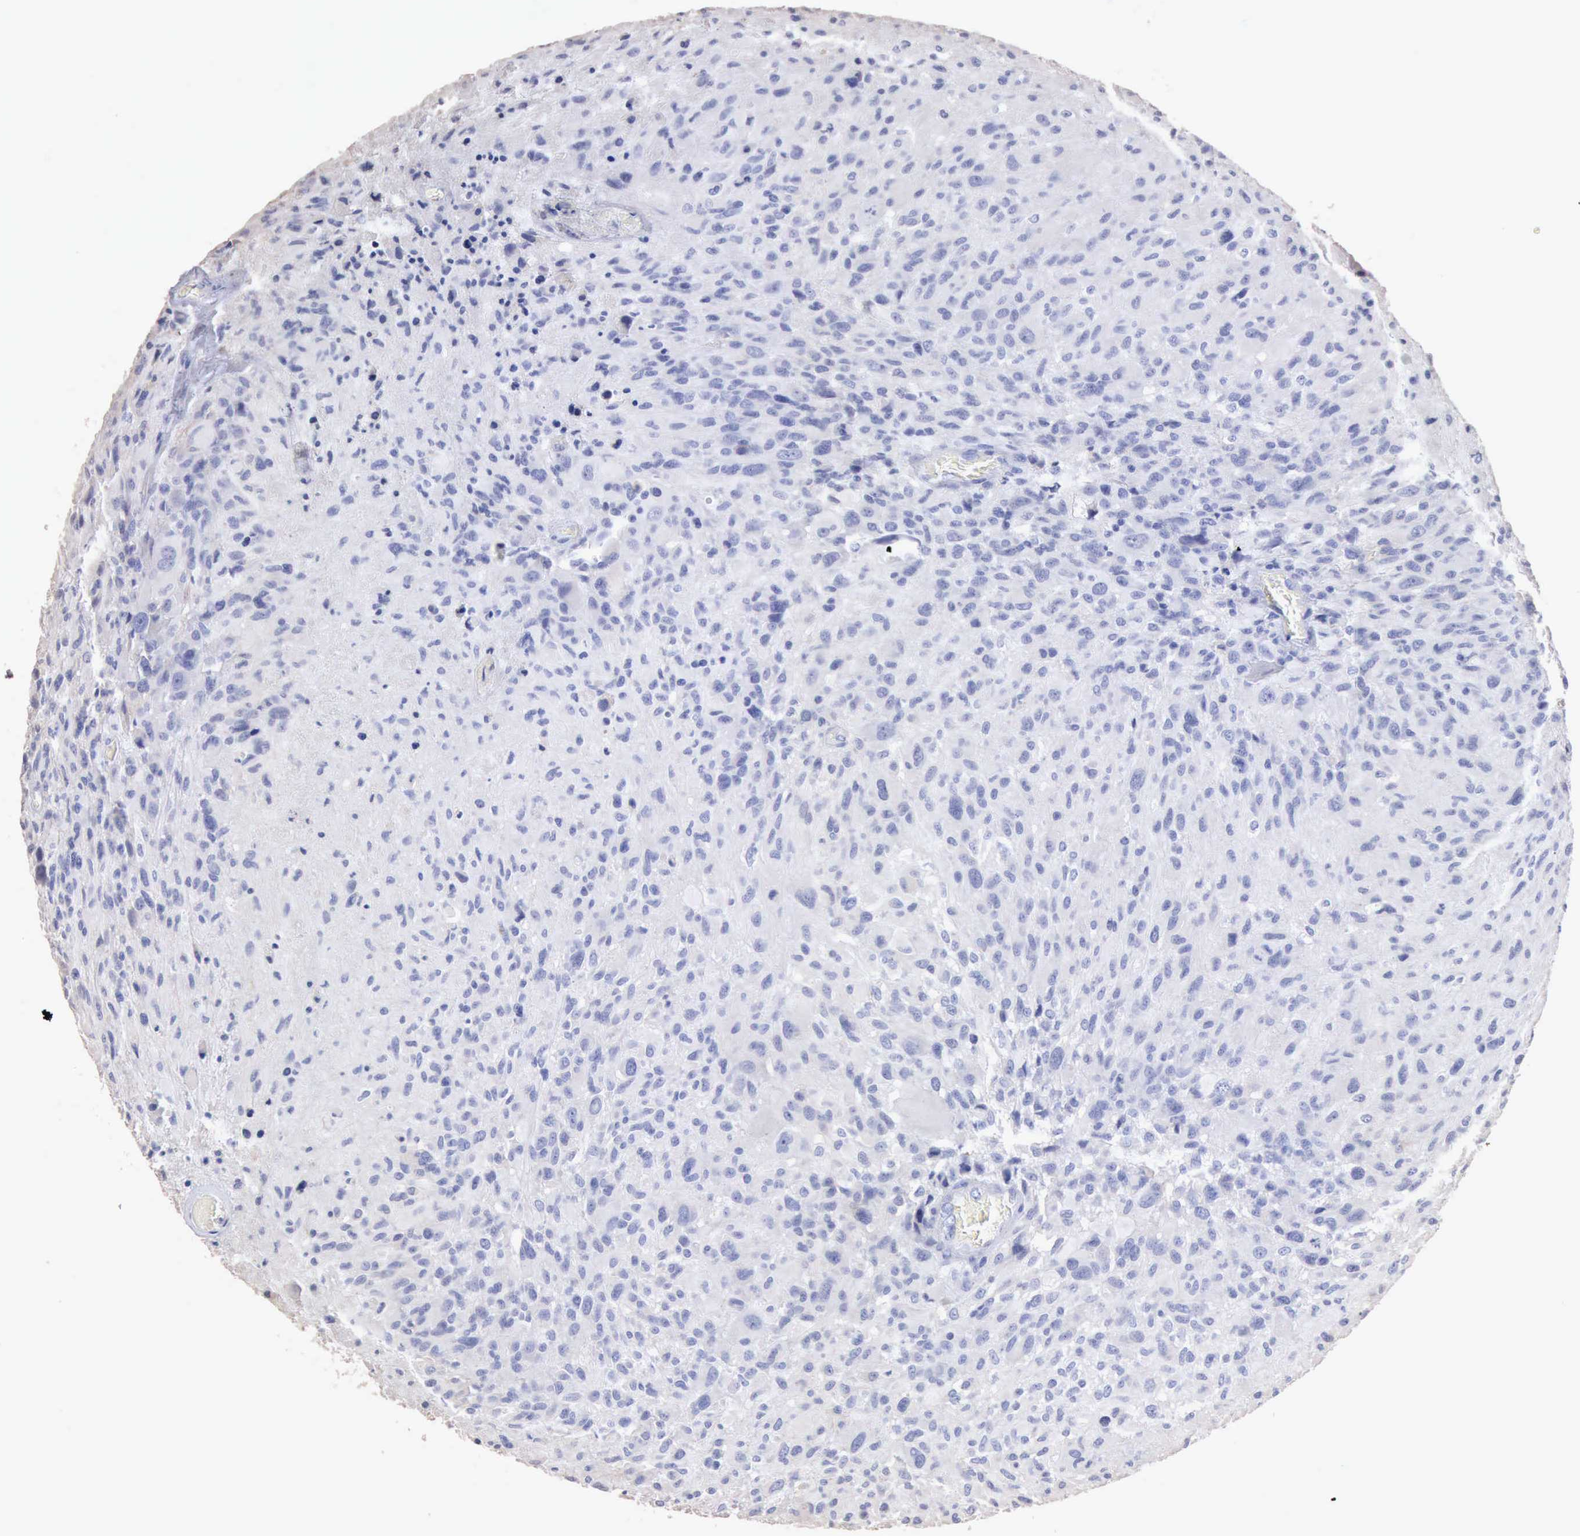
{"staining": {"intensity": "negative", "quantity": "none", "location": "none"}, "tissue": "glioma", "cell_type": "Tumor cells", "image_type": "cancer", "snomed": [{"axis": "morphology", "description": "Glioma, malignant, High grade"}, {"axis": "topography", "description": "Brain"}], "caption": "A high-resolution photomicrograph shows immunohistochemistry (IHC) staining of glioma, which demonstrates no significant staining in tumor cells. Nuclei are stained in blue.", "gene": "KRT6B", "patient": {"sex": "male", "age": 69}}